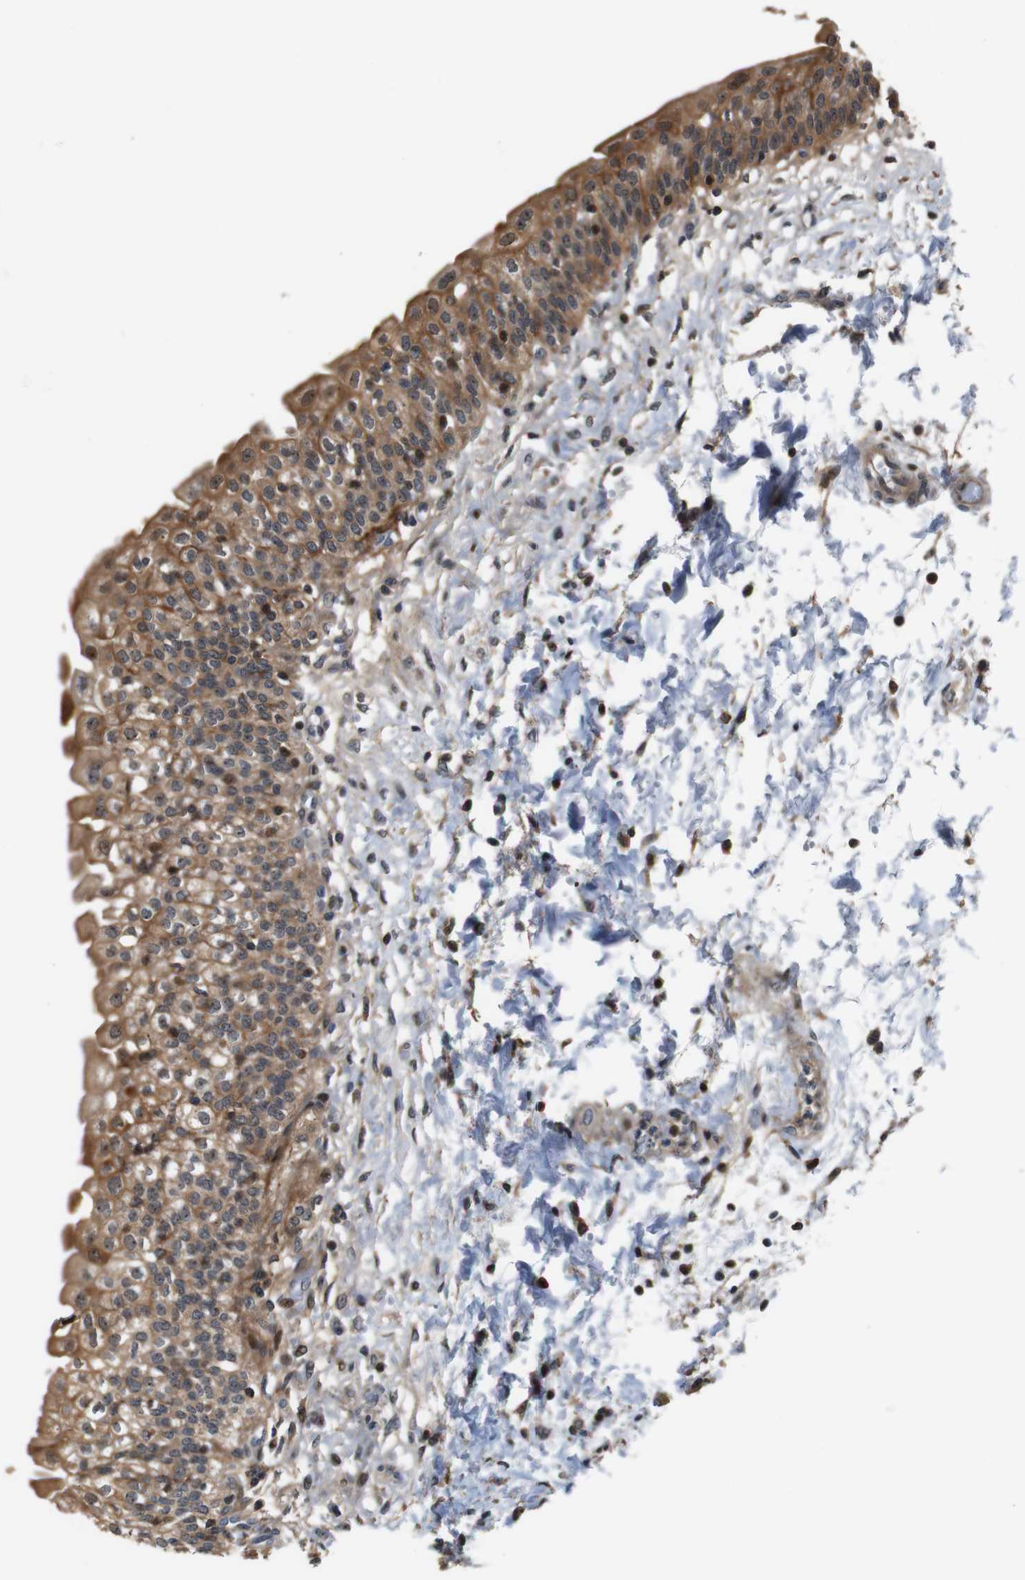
{"staining": {"intensity": "strong", "quantity": ">75%", "location": "cytoplasmic/membranous"}, "tissue": "urinary bladder", "cell_type": "Urothelial cells", "image_type": "normal", "snomed": [{"axis": "morphology", "description": "Normal tissue, NOS"}, {"axis": "topography", "description": "Urinary bladder"}], "caption": "IHC (DAB (3,3'-diaminobenzidine)) staining of unremarkable human urinary bladder shows strong cytoplasmic/membranous protein positivity in about >75% of urothelial cells. (Brightfield microscopy of DAB IHC at high magnification).", "gene": "LRP4", "patient": {"sex": "male", "age": 55}}